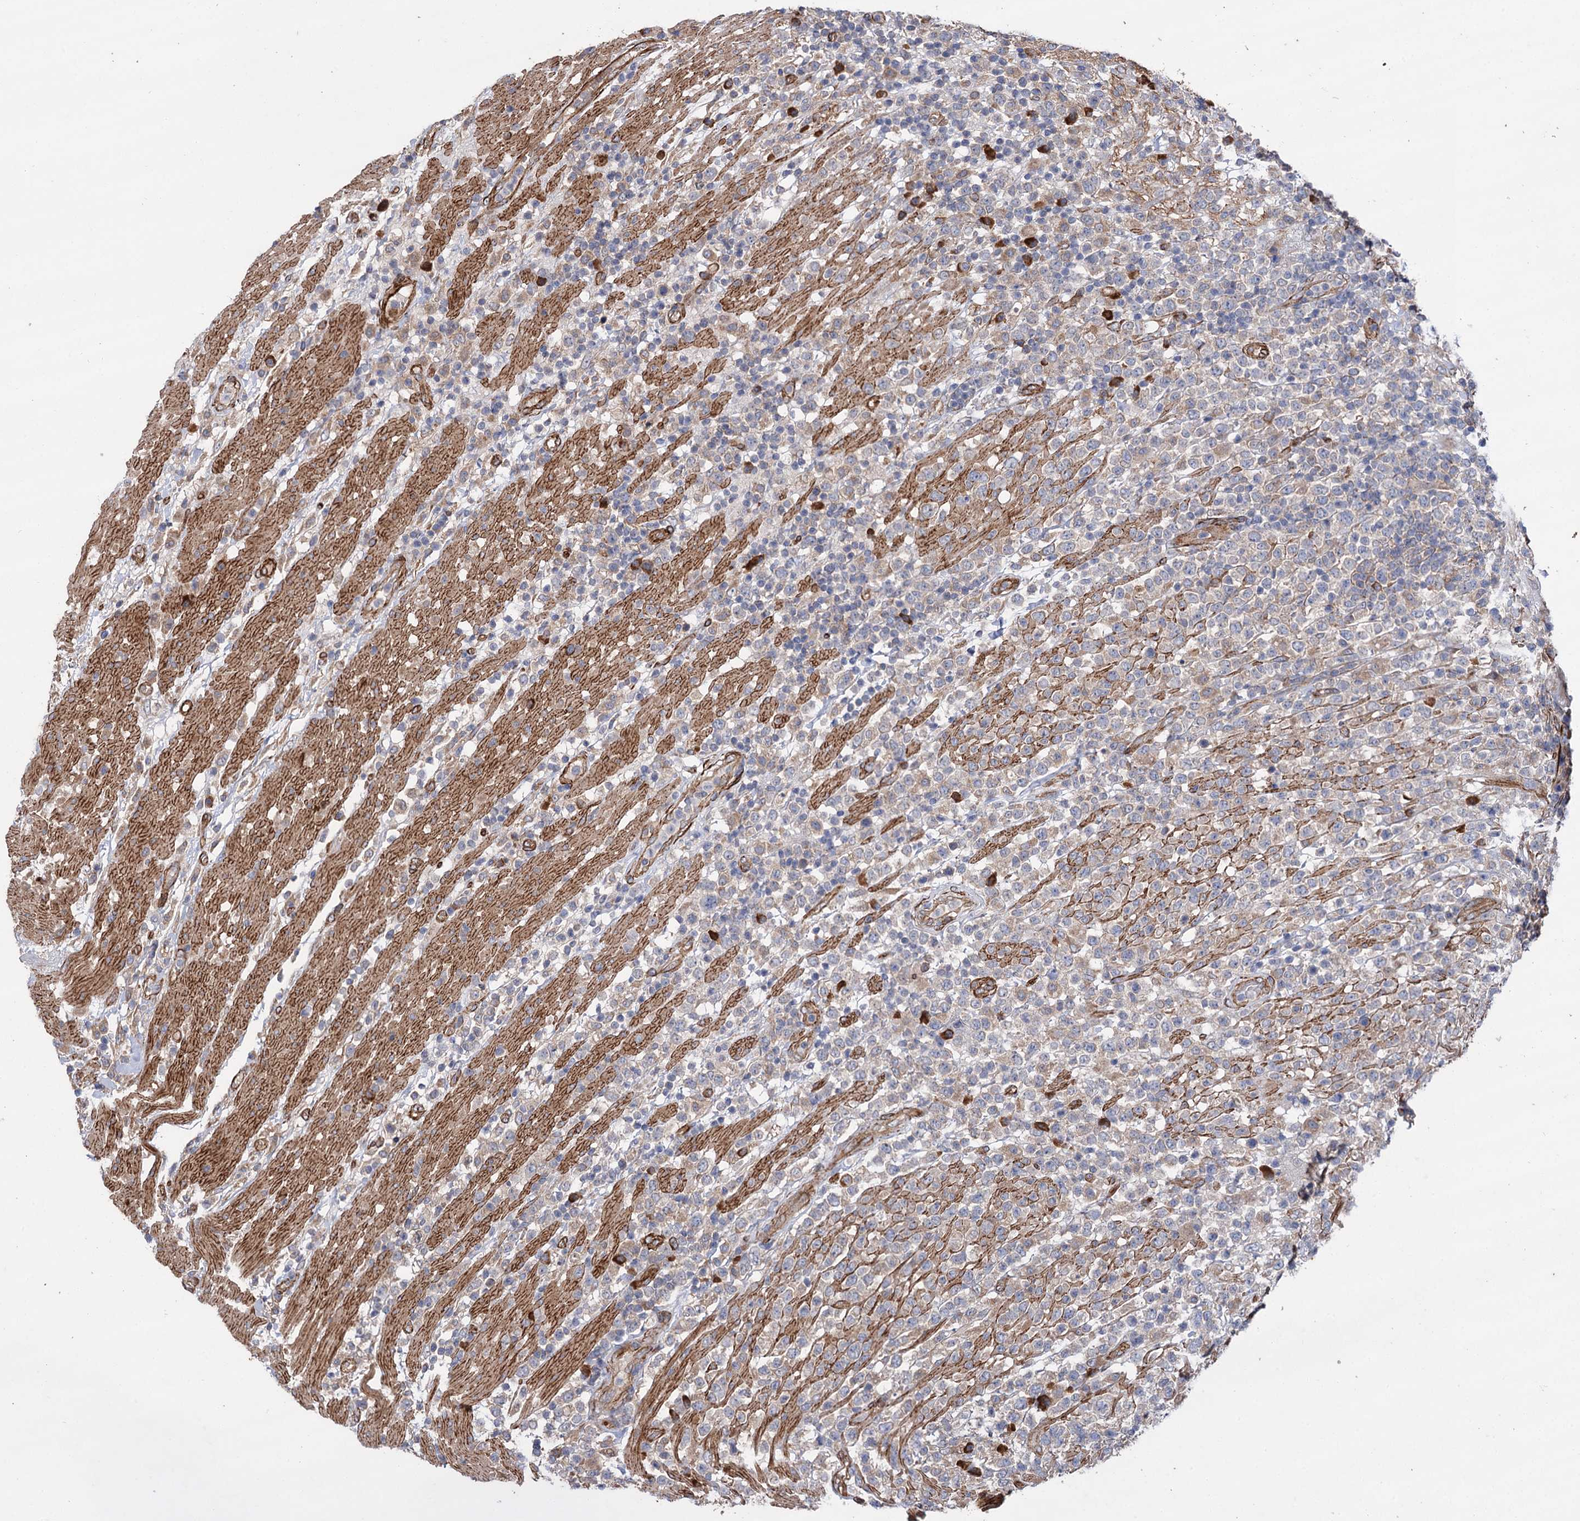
{"staining": {"intensity": "negative", "quantity": "none", "location": "none"}, "tissue": "lymphoma", "cell_type": "Tumor cells", "image_type": "cancer", "snomed": [{"axis": "morphology", "description": "Malignant lymphoma, non-Hodgkin's type, High grade"}, {"axis": "topography", "description": "Colon"}], "caption": "Immunohistochemistry (IHC) image of high-grade malignant lymphoma, non-Hodgkin's type stained for a protein (brown), which exhibits no expression in tumor cells.", "gene": "SPATS2", "patient": {"sex": "female", "age": 53}}